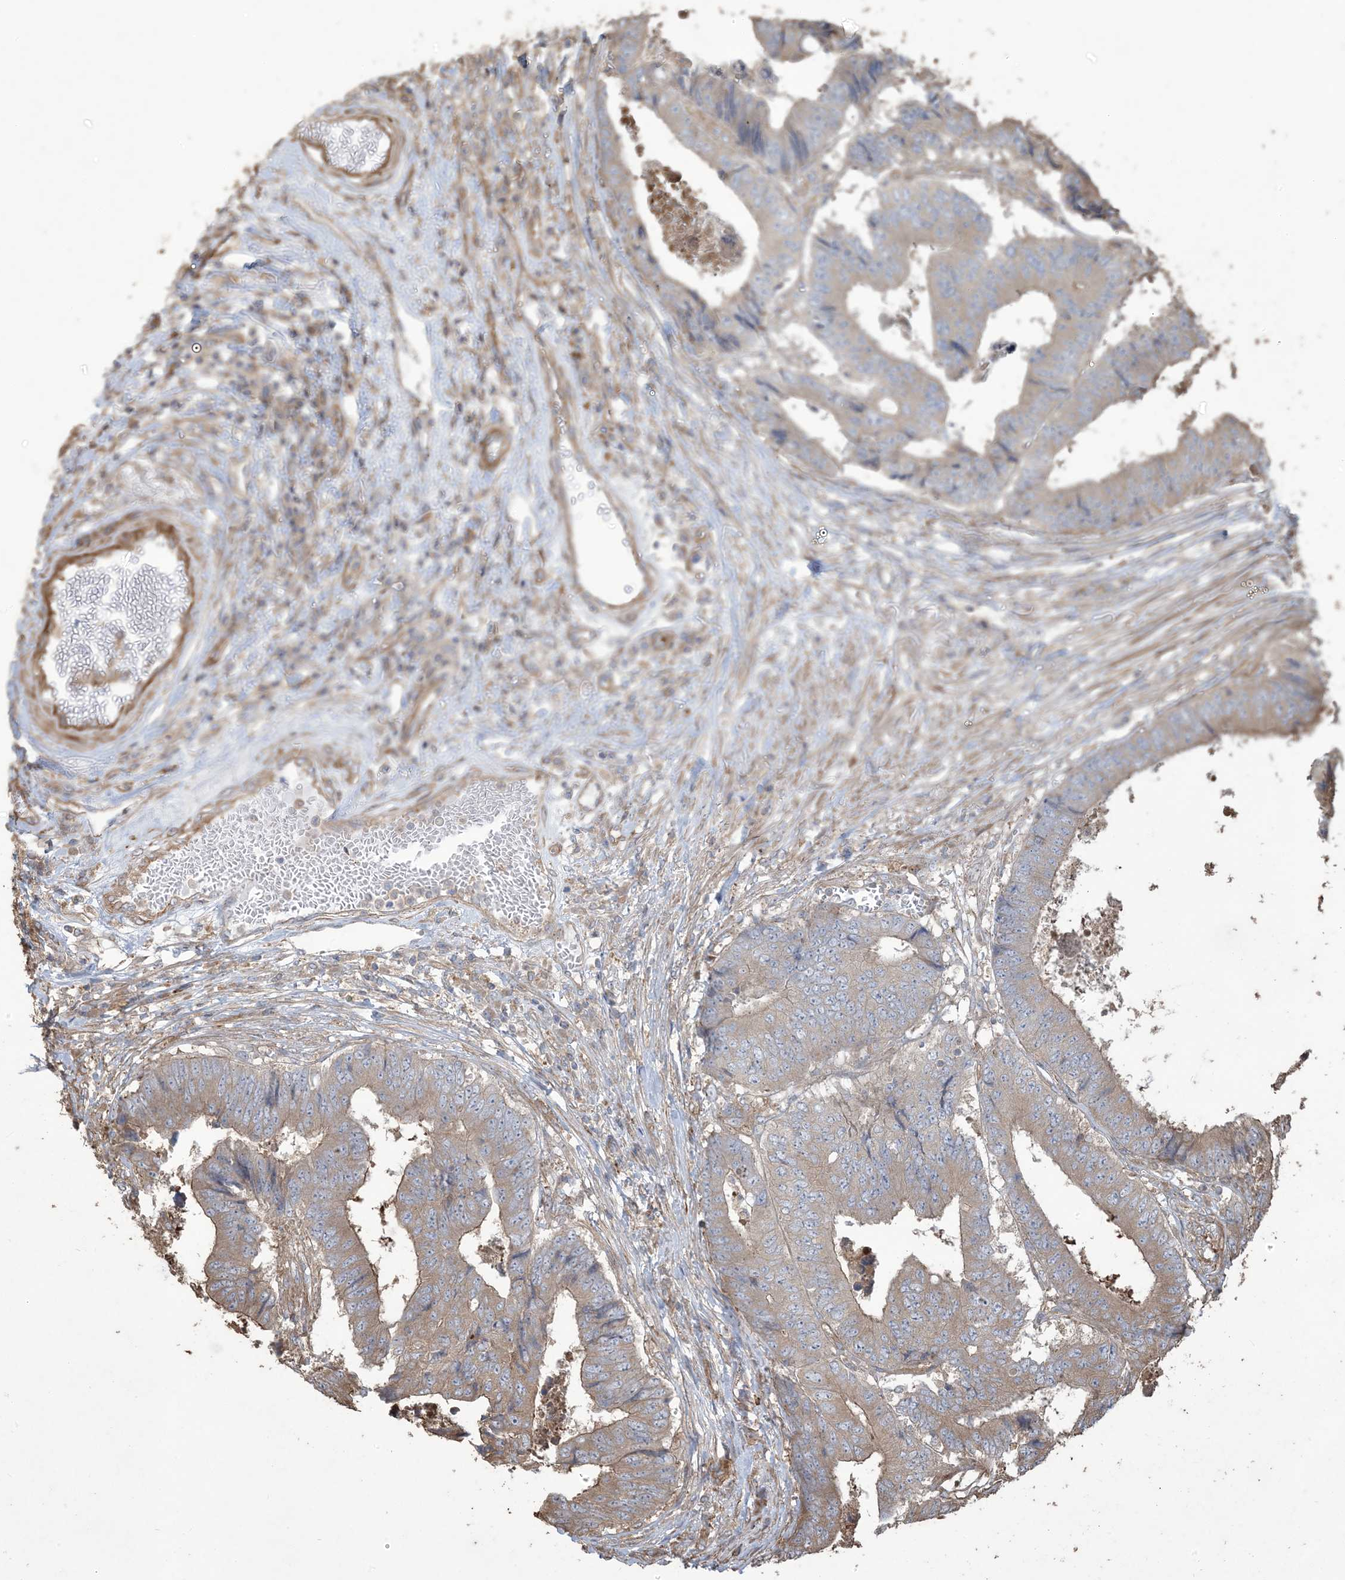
{"staining": {"intensity": "weak", "quantity": "25%-75%", "location": "cytoplasmic/membranous"}, "tissue": "colorectal cancer", "cell_type": "Tumor cells", "image_type": "cancer", "snomed": [{"axis": "morphology", "description": "Adenocarcinoma, NOS"}, {"axis": "topography", "description": "Rectum"}], "caption": "This photomicrograph exhibits adenocarcinoma (colorectal) stained with immunohistochemistry to label a protein in brown. The cytoplasmic/membranous of tumor cells show weak positivity for the protein. Nuclei are counter-stained blue.", "gene": "KLHL18", "patient": {"sex": "male", "age": 84}}